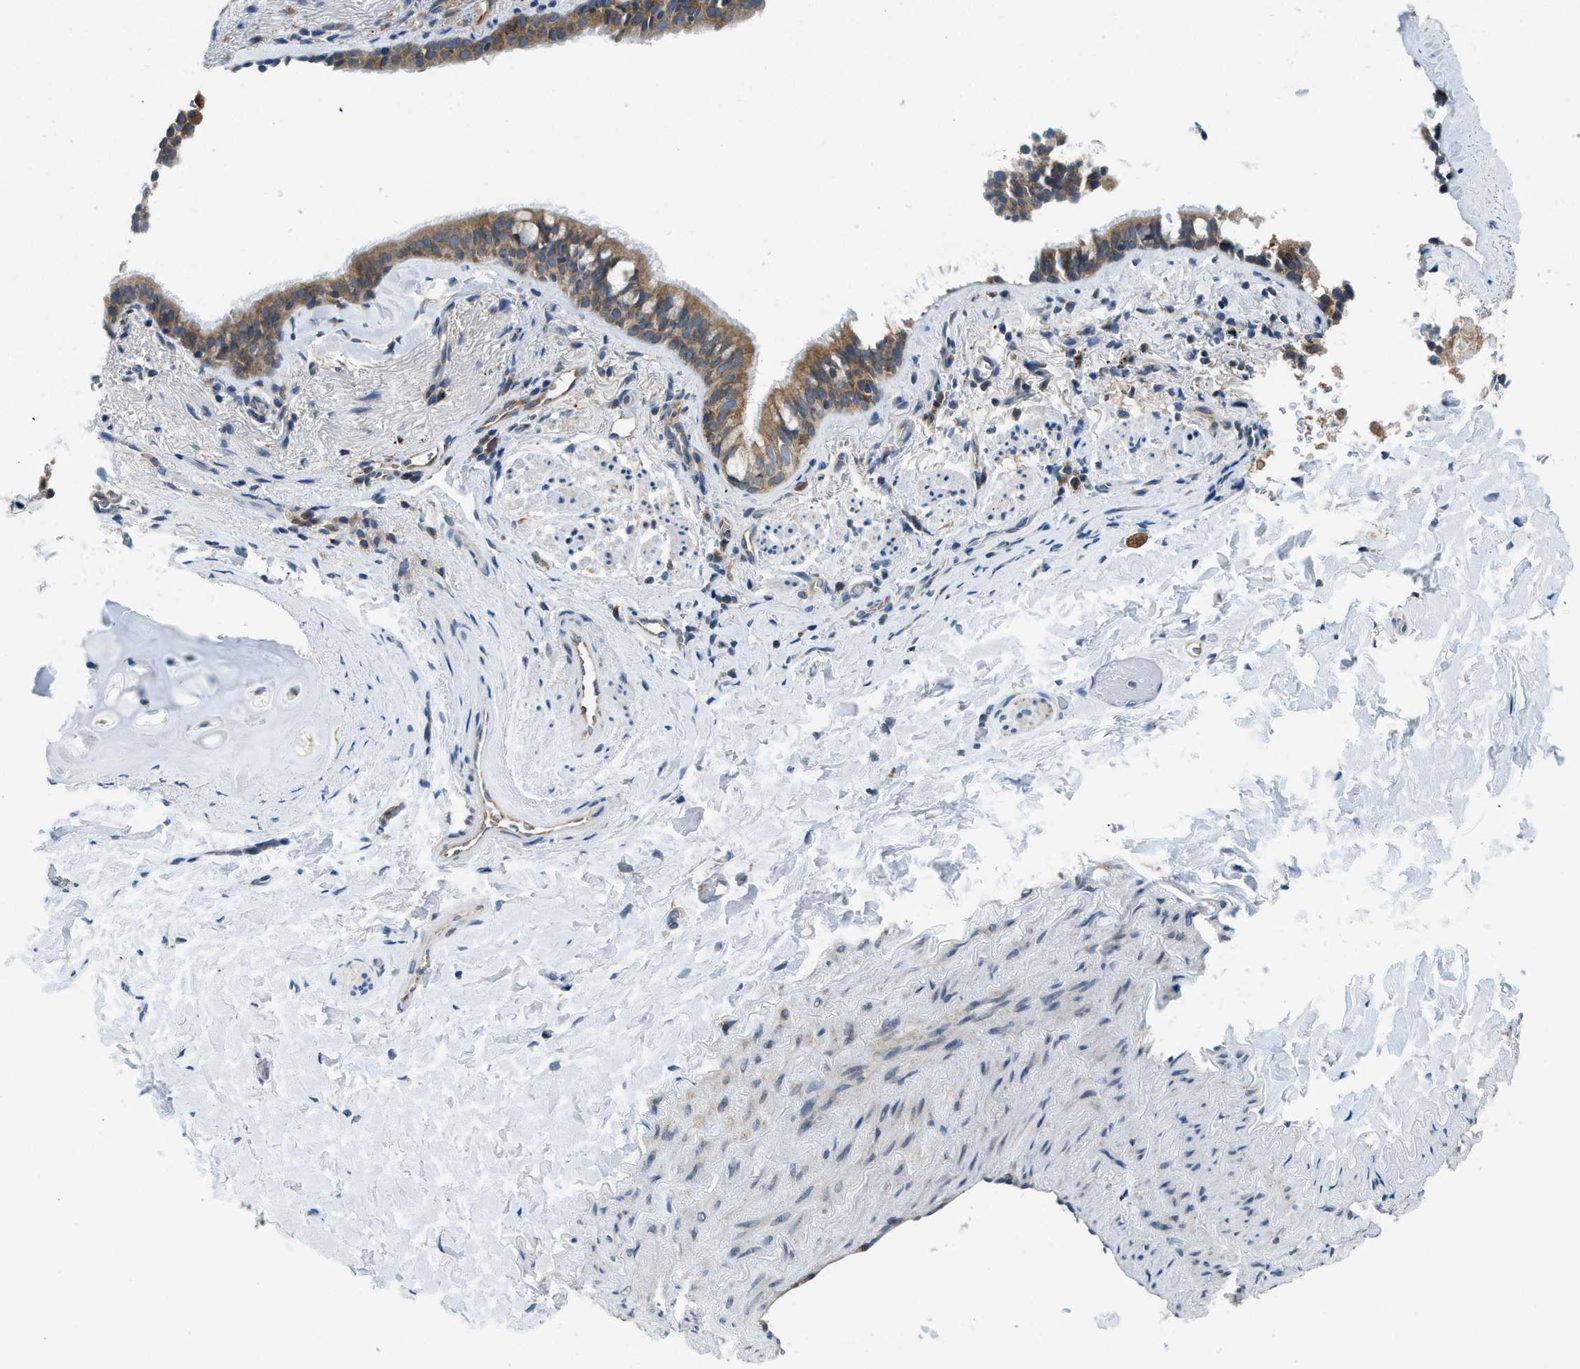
{"staining": {"intensity": "moderate", "quantity": ">75%", "location": "cytoplasmic/membranous"}, "tissue": "lung cancer", "cell_type": "Tumor cells", "image_type": "cancer", "snomed": [{"axis": "morphology", "description": "Squamous cell carcinoma, NOS"}, {"axis": "topography", "description": "Lung"}], "caption": "Moderate cytoplasmic/membranous protein positivity is present in approximately >75% of tumor cells in squamous cell carcinoma (lung).", "gene": "BCAP31", "patient": {"sex": "male", "age": 54}}